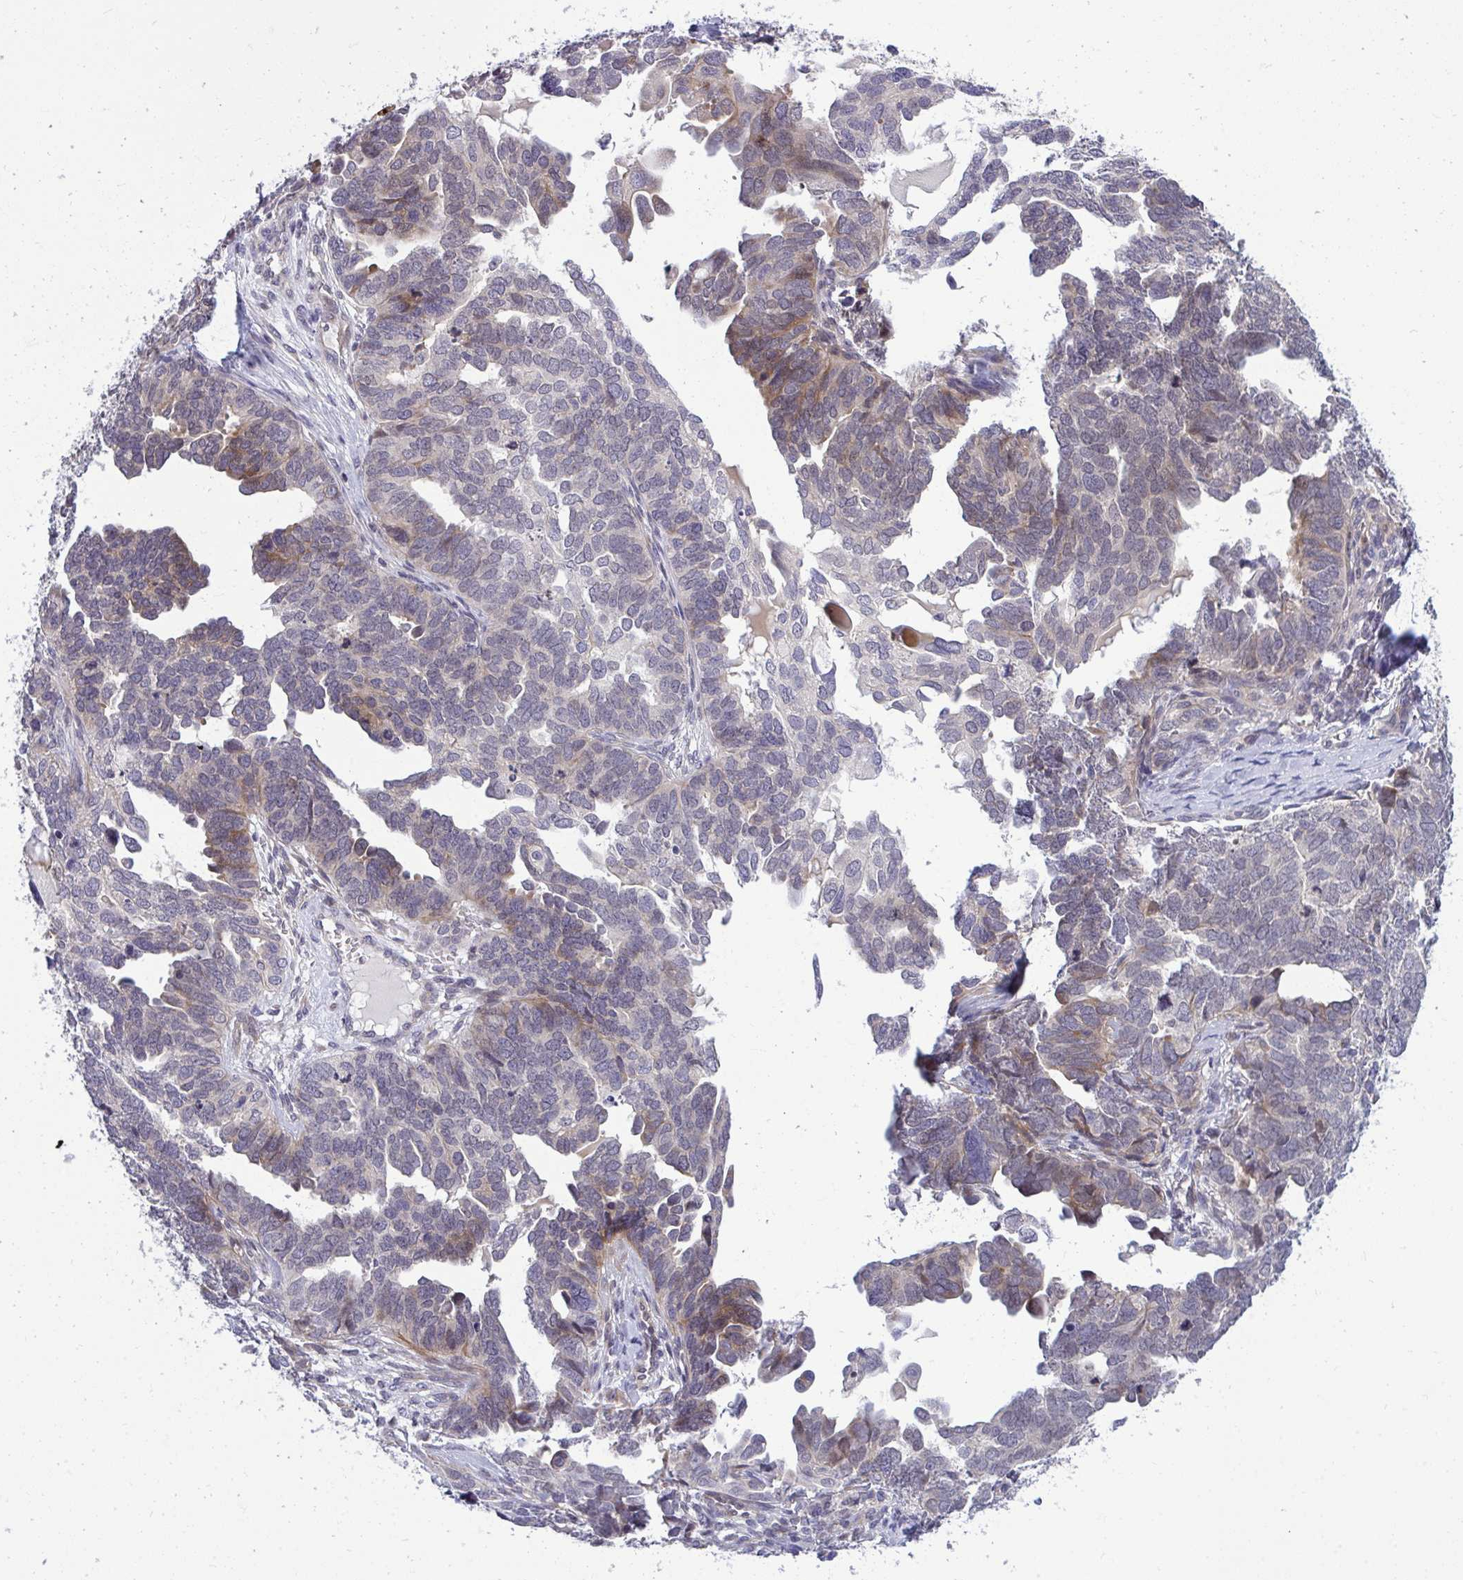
{"staining": {"intensity": "moderate", "quantity": "<25%", "location": "cytoplasmic/membranous"}, "tissue": "ovarian cancer", "cell_type": "Tumor cells", "image_type": "cancer", "snomed": [{"axis": "morphology", "description": "Cystadenocarcinoma, serous, NOS"}, {"axis": "topography", "description": "Ovary"}], "caption": "A brown stain highlights moderate cytoplasmic/membranous positivity of a protein in human ovarian cancer (serous cystadenocarcinoma) tumor cells.", "gene": "HMBOX1", "patient": {"sex": "female", "age": 51}}